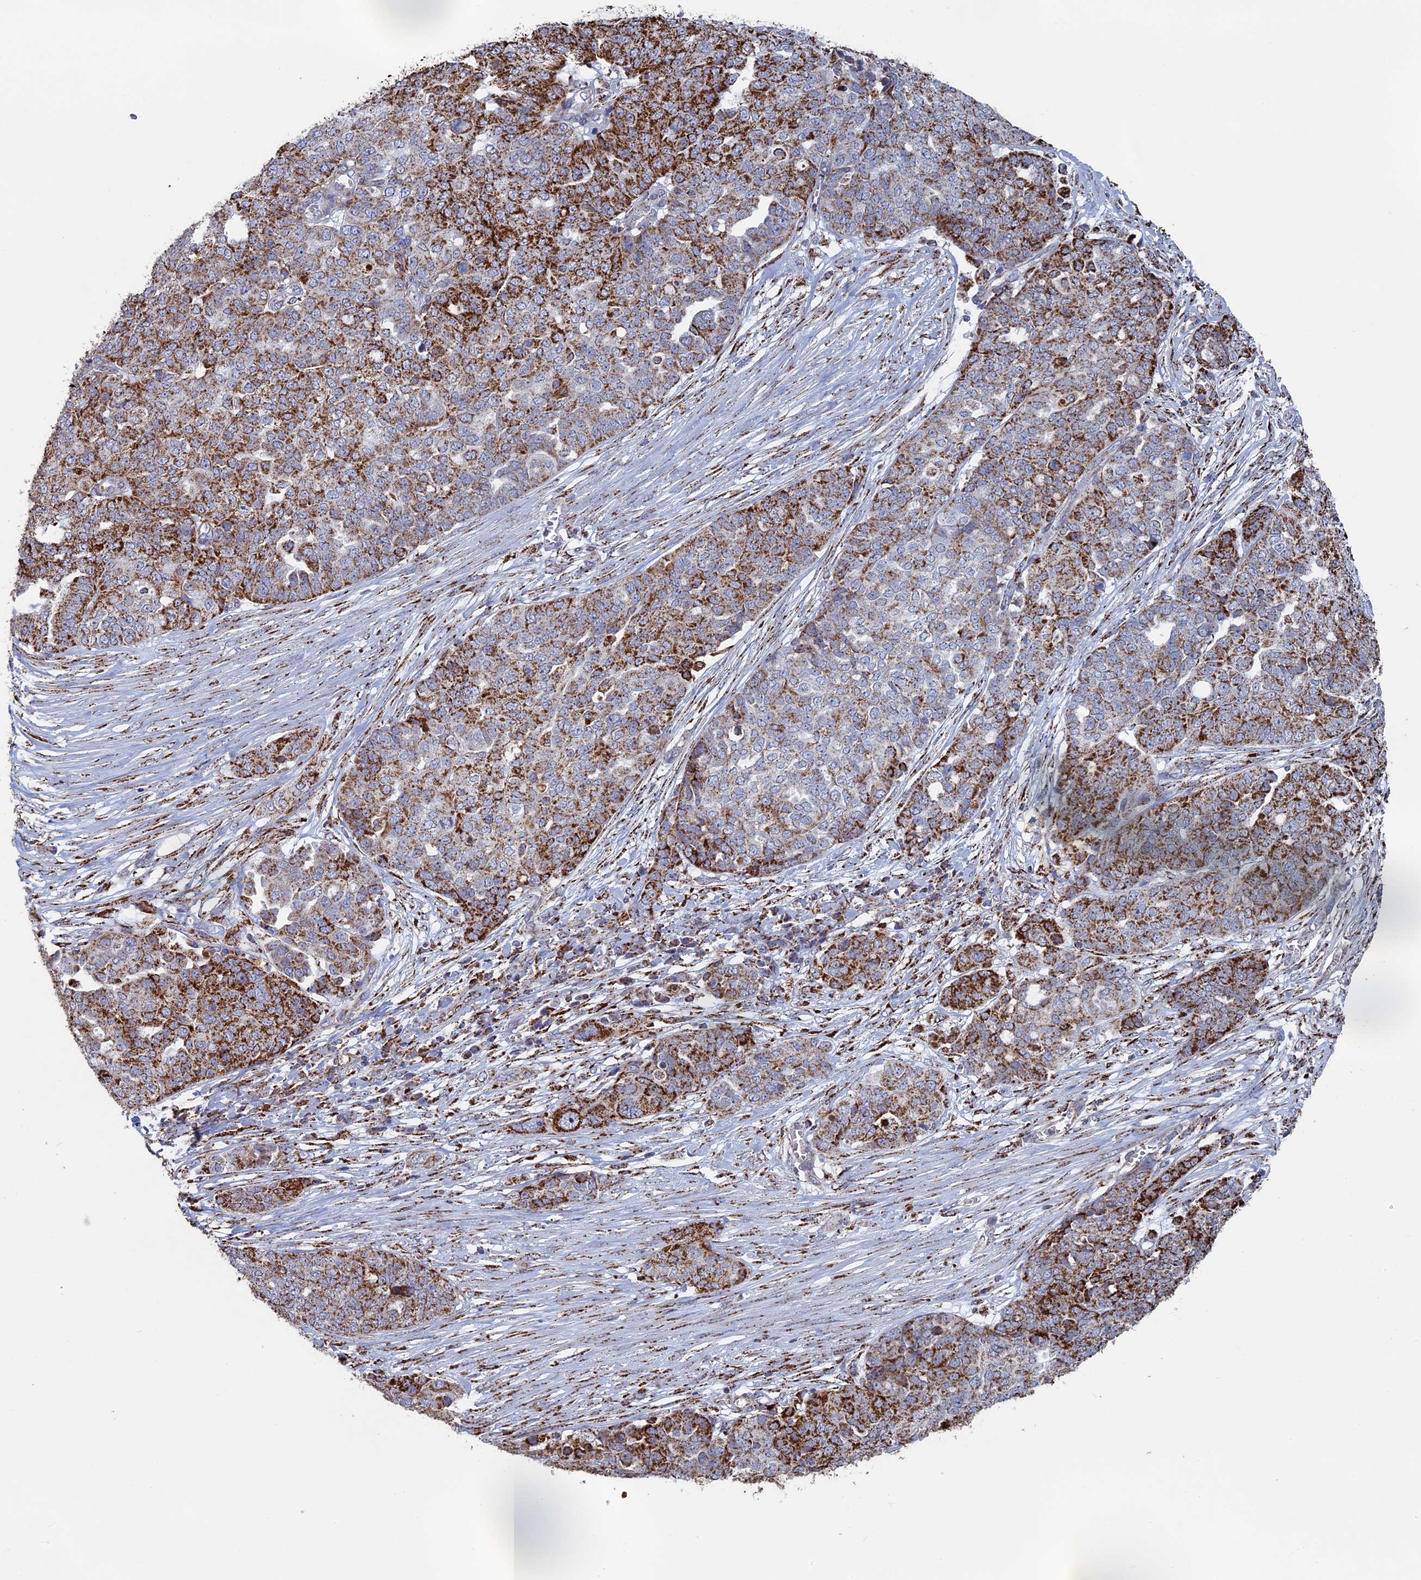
{"staining": {"intensity": "moderate", "quantity": ">75%", "location": "cytoplasmic/membranous"}, "tissue": "ovarian cancer", "cell_type": "Tumor cells", "image_type": "cancer", "snomed": [{"axis": "morphology", "description": "Cystadenocarcinoma, serous, NOS"}, {"axis": "topography", "description": "Soft tissue"}, {"axis": "topography", "description": "Ovary"}], "caption": "Protein staining exhibits moderate cytoplasmic/membranous positivity in approximately >75% of tumor cells in ovarian cancer (serous cystadenocarcinoma).", "gene": "SEC24D", "patient": {"sex": "female", "age": 57}}